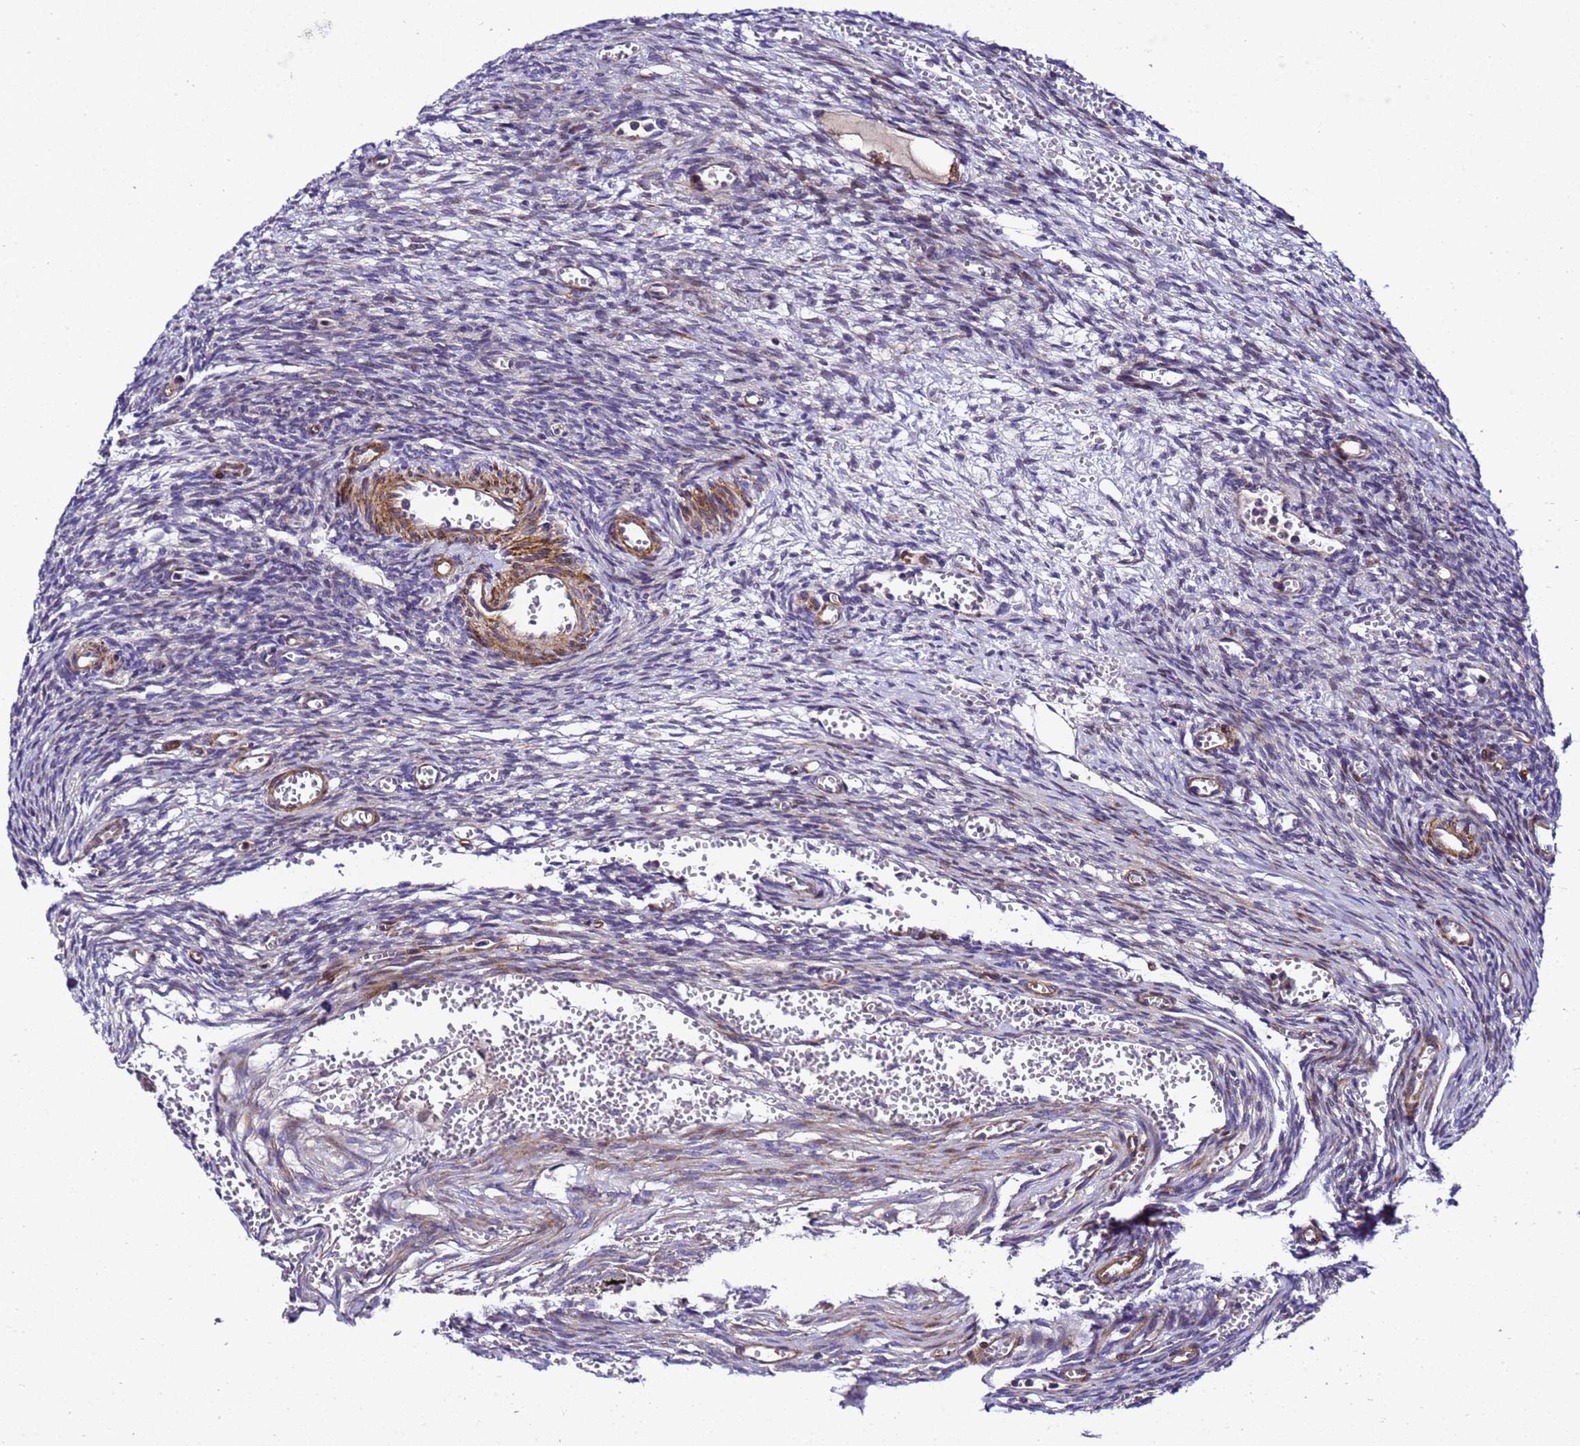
{"staining": {"intensity": "negative", "quantity": "none", "location": "none"}, "tissue": "ovary", "cell_type": "Ovarian stroma cells", "image_type": "normal", "snomed": [{"axis": "morphology", "description": "Normal tissue, NOS"}, {"axis": "topography", "description": "Ovary"}], "caption": "Protein analysis of benign ovary exhibits no significant expression in ovarian stroma cells. Brightfield microscopy of immunohistochemistry stained with DAB (brown) and hematoxylin (blue), captured at high magnification.", "gene": "ZNF417", "patient": {"sex": "female", "age": 39}}